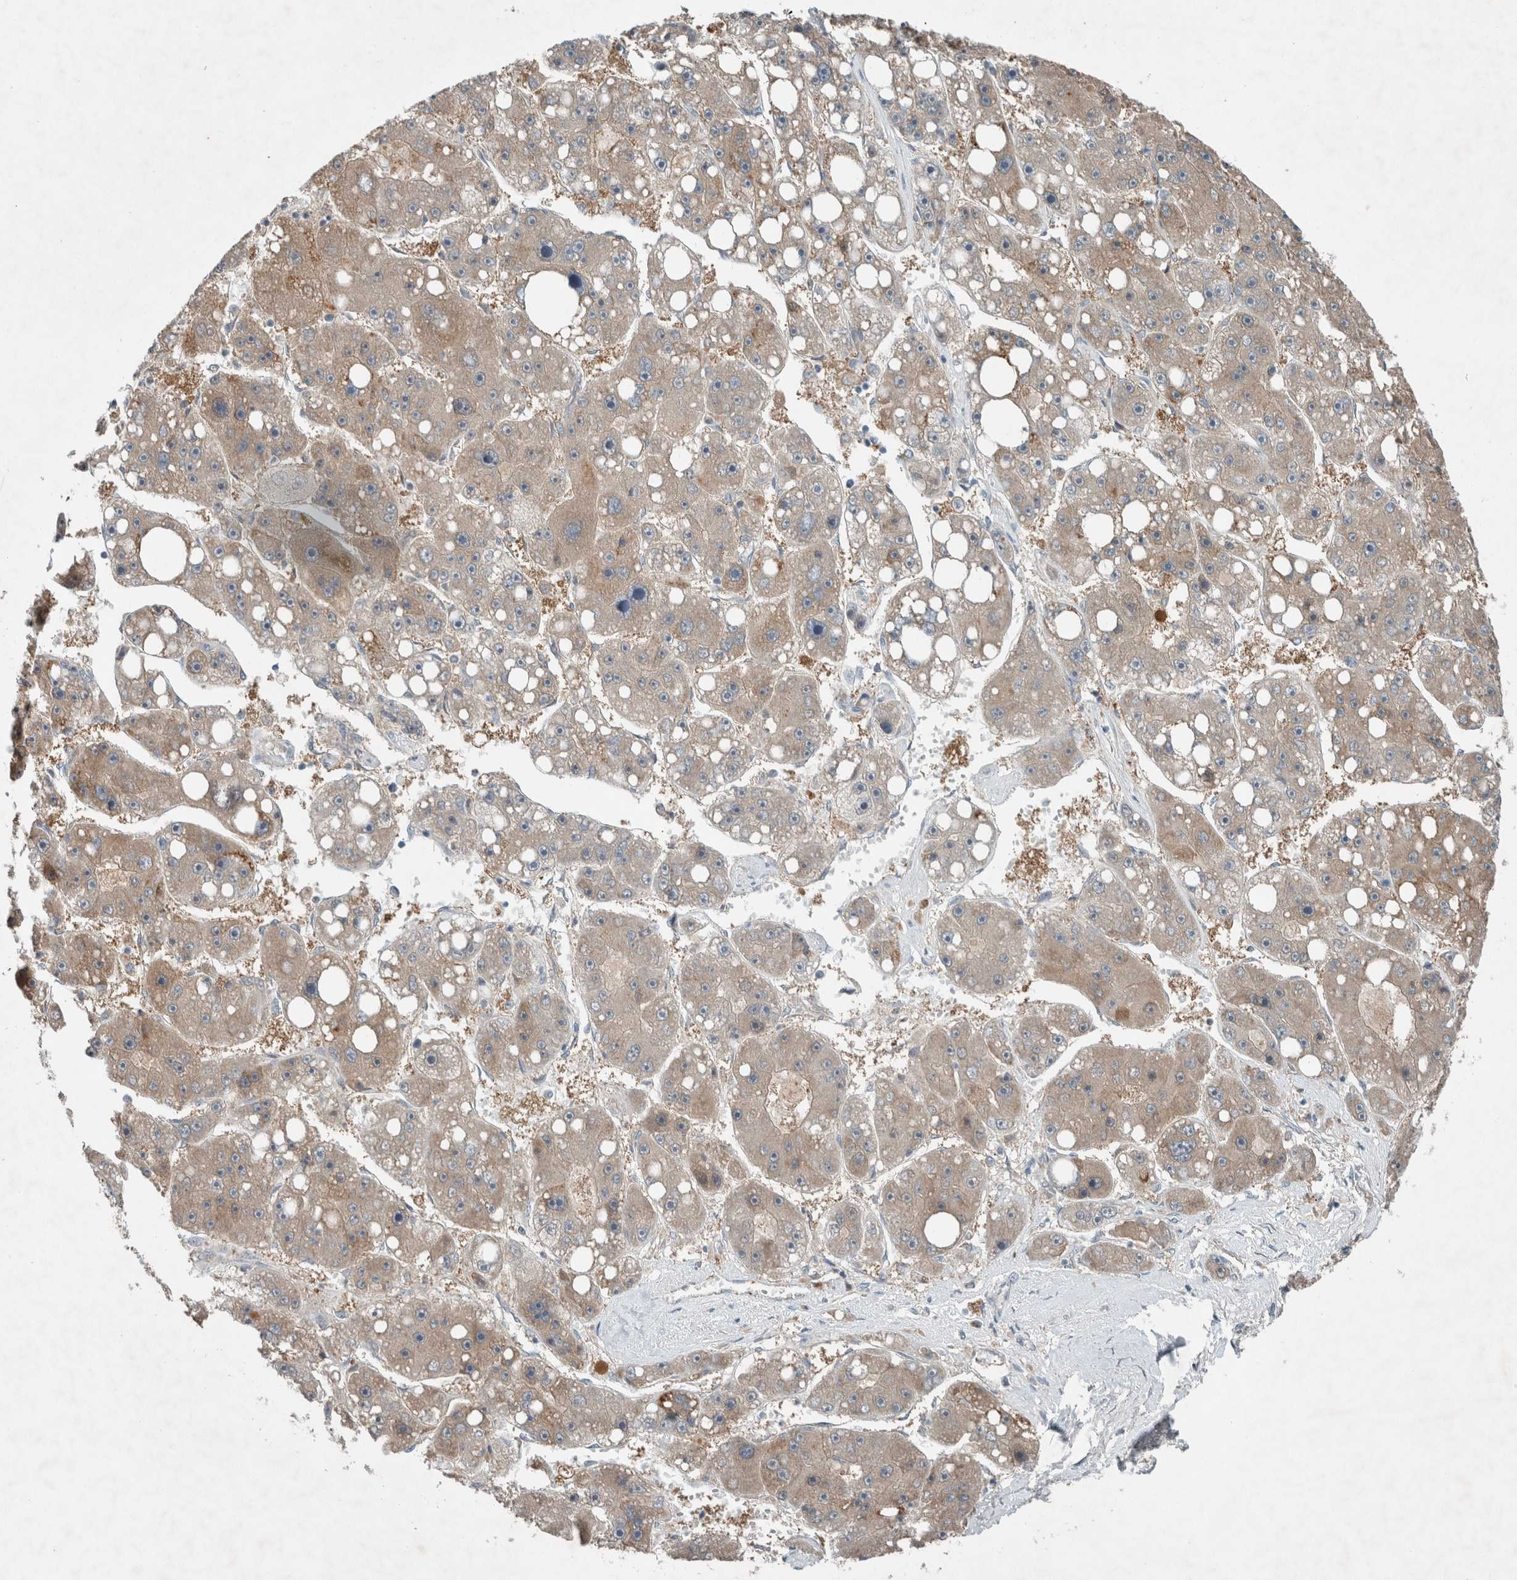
{"staining": {"intensity": "weak", "quantity": "<25%", "location": "cytoplasmic/membranous"}, "tissue": "liver cancer", "cell_type": "Tumor cells", "image_type": "cancer", "snomed": [{"axis": "morphology", "description": "Carcinoma, Hepatocellular, NOS"}, {"axis": "topography", "description": "Liver"}], "caption": "Tumor cells show no significant protein staining in hepatocellular carcinoma (liver).", "gene": "RALGDS", "patient": {"sex": "female", "age": 61}}